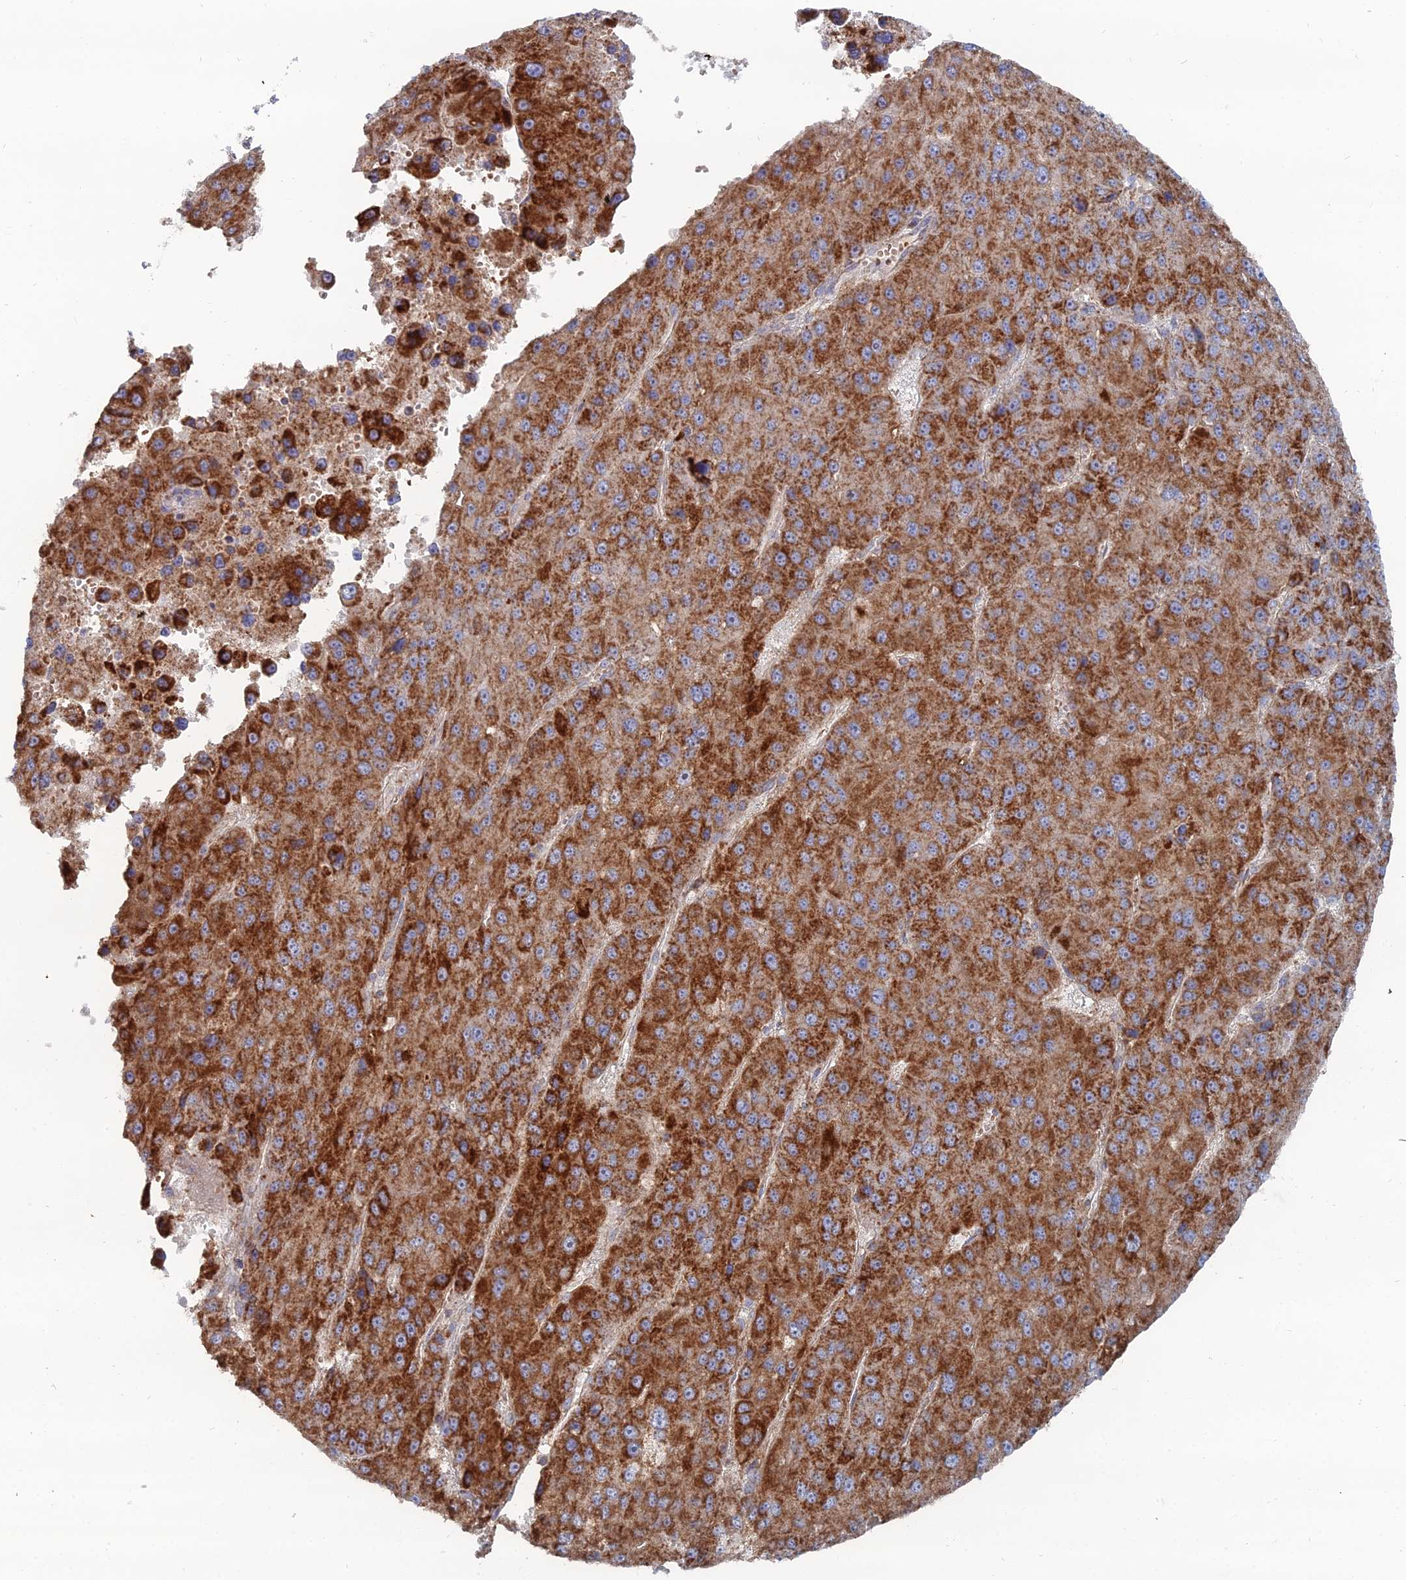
{"staining": {"intensity": "strong", "quantity": ">75%", "location": "cytoplasmic/membranous"}, "tissue": "liver cancer", "cell_type": "Tumor cells", "image_type": "cancer", "snomed": [{"axis": "morphology", "description": "Carcinoma, Hepatocellular, NOS"}, {"axis": "topography", "description": "Liver"}], "caption": "DAB (3,3'-diaminobenzidine) immunohistochemical staining of human liver cancer (hepatocellular carcinoma) exhibits strong cytoplasmic/membranous protein positivity in approximately >75% of tumor cells.", "gene": "MPC1", "patient": {"sex": "female", "age": 73}}